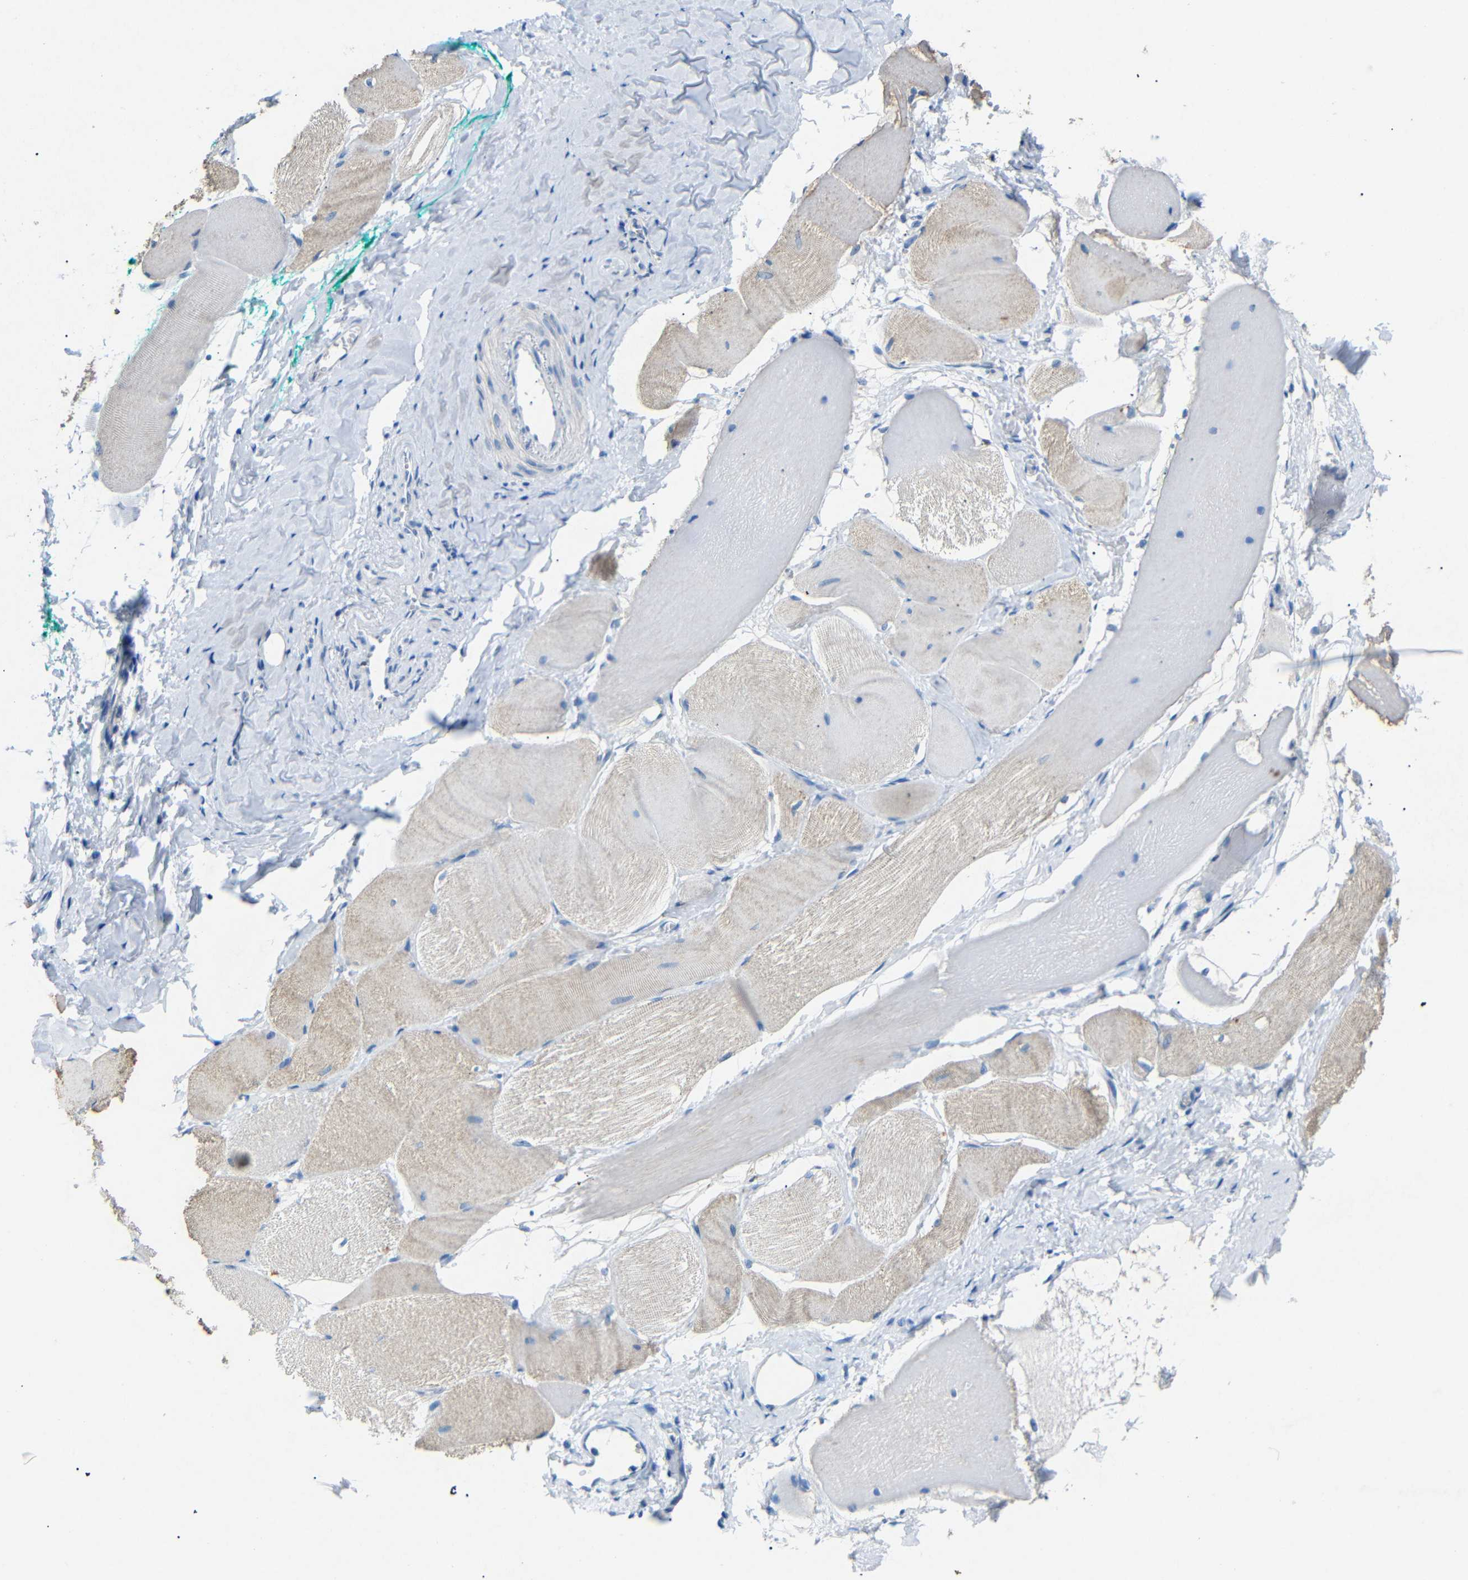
{"staining": {"intensity": "weak", "quantity": "<25%", "location": "cytoplasmic/membranous"}, "tissue": "skeletal muscle", "cell_type": "Myocytes", "image_type": "normal", "snomed": [{"axis": "morphology", "description": "Normal tissue, NOS"}, {"axis": "morphology", "description": "Squamous cell carcinoma, NOS"}, {"axis": "topography", "description": "Skeletal muscle"}], "caption": "Protein analysis of unremarkable skeletal muscle demonstrates no significant staining in myocytes. The staining is performed using DAB (3,3'-diaminobenzidine) brown chromogen with nuclei counter-stained in using hematoxylin.", "gene": "INCENP", "patient": {"sex": "male", "age": 51}}